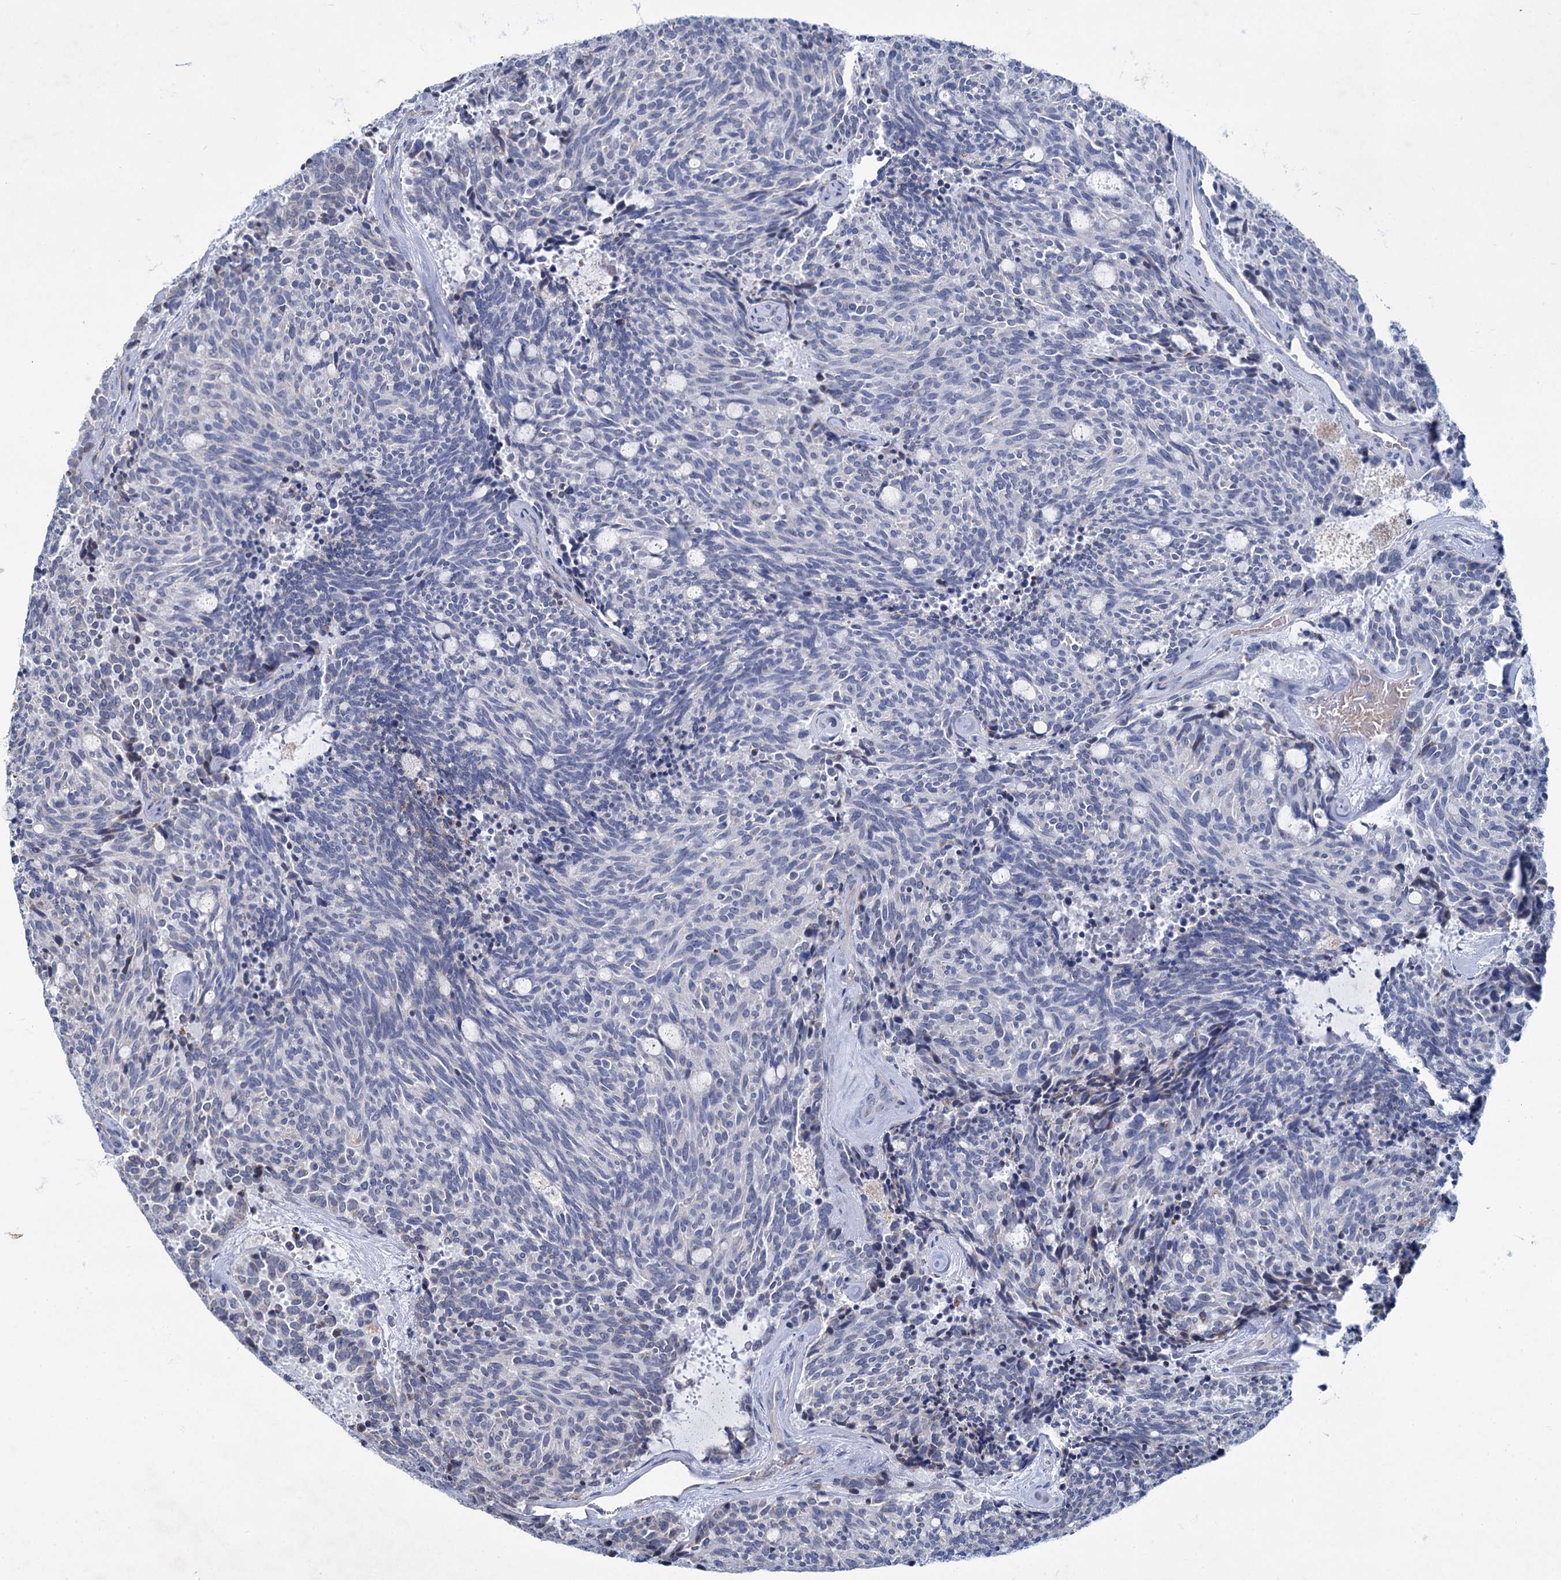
{"staining": {"intensity": "negative", "quantity": "none", "location": "none"}, "tissue": "carcinoid", "cell_type": "Tumor cells", "image_type": "cancer", "snomed": [{"axis": "morphology", "description": "Carcinoid, malignant, NOS"}, {"axis": "topography", "description": "Pancreas"}], "caption": "Immunohistochemical staining of human malignant carcinoid shows no significant expression in tumor cells.", "gene": "PRSS35", "patient": {"sex": "female", "age": 54}}